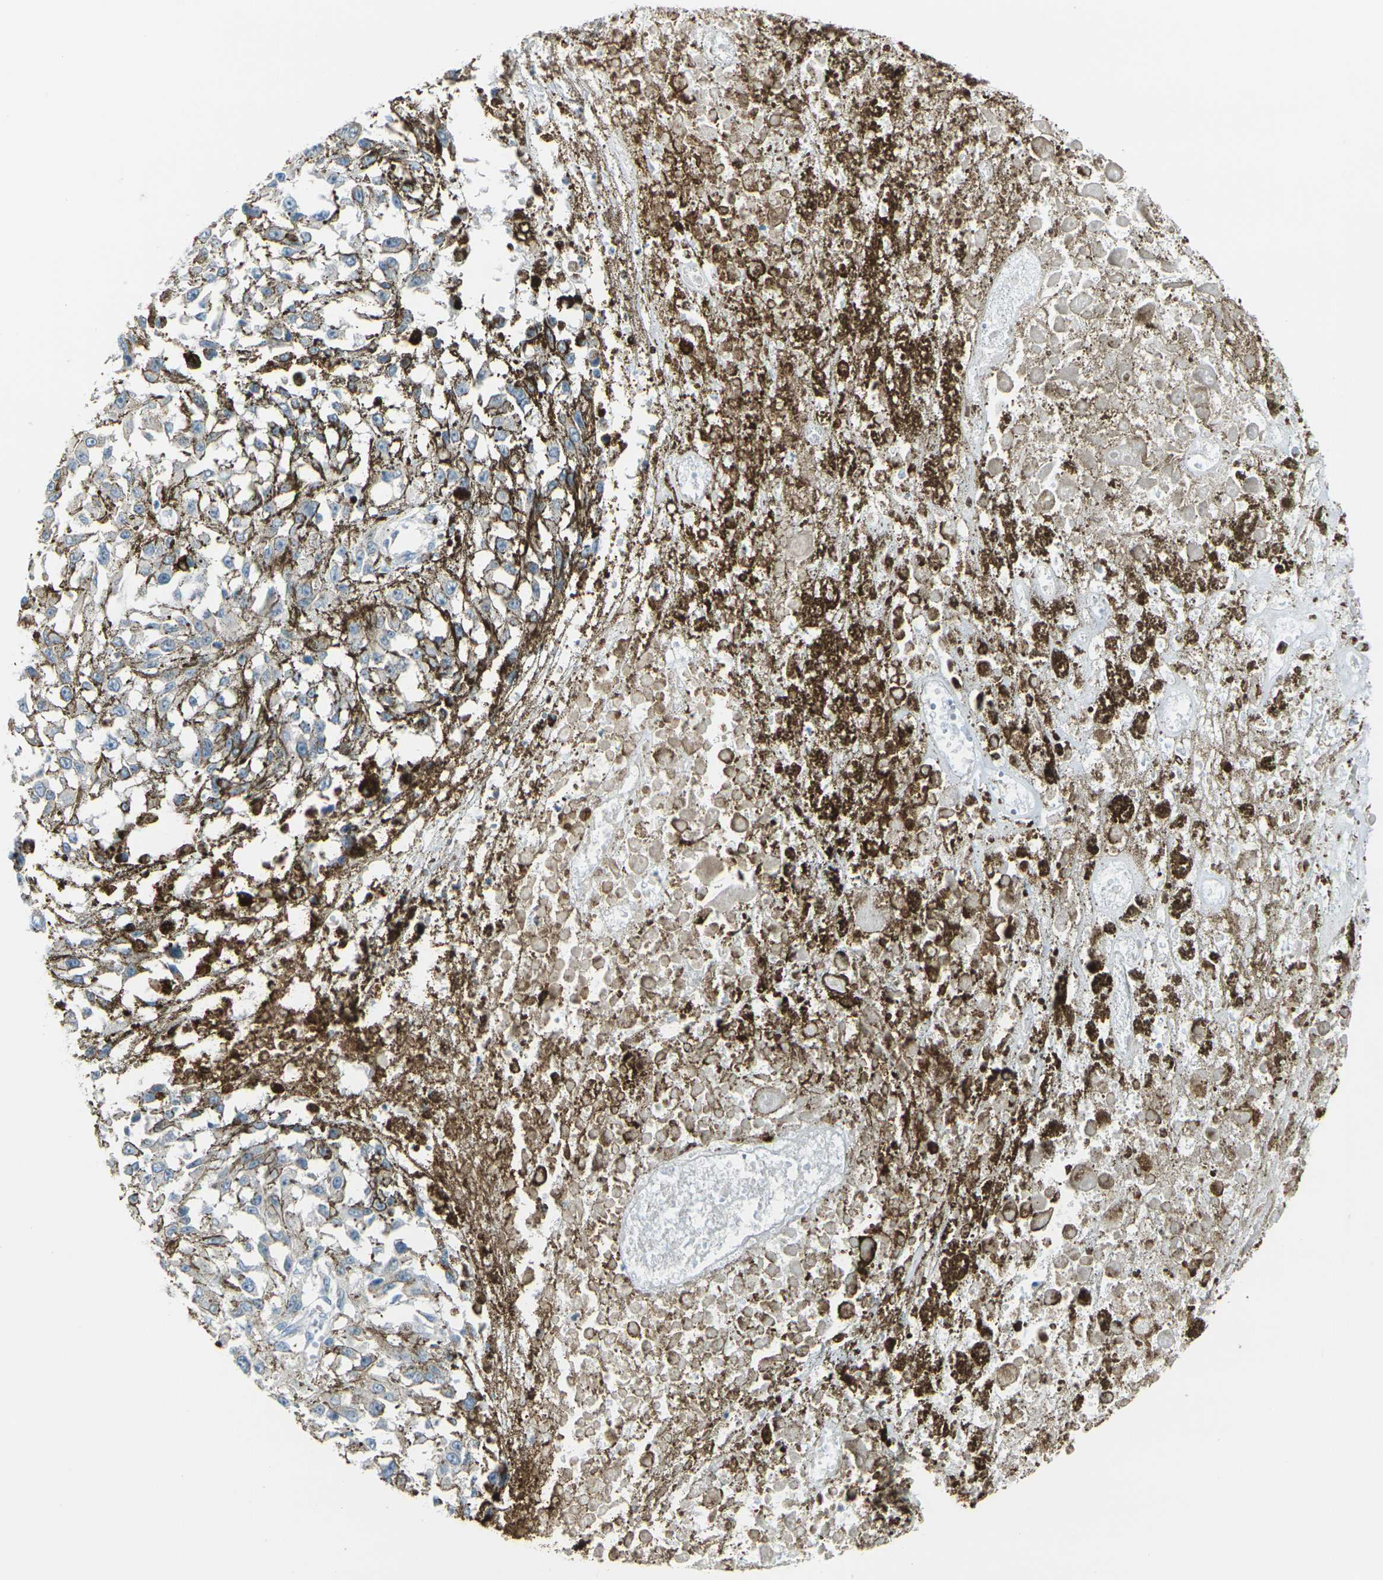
{"staining": {"intensity": "negative", "quantity": "none", "location": "none"}, "tissue": "melanoma", "cell_type": "Tumor cells", "image_type": "cancer", "snomed": [{"axis": "morphology", "description": "Malignant melanoma, Metastatic site"}, {"axis": "topography", "description": "Lymph node"}], "caption": "This is an immunohistochemistry (IHC) histopathology image of malignant melanoma (metastatic site). There is no expression in tumor cells.", "gene": "ANKRD46", "patient": {"sex": "male", "age": 59}}